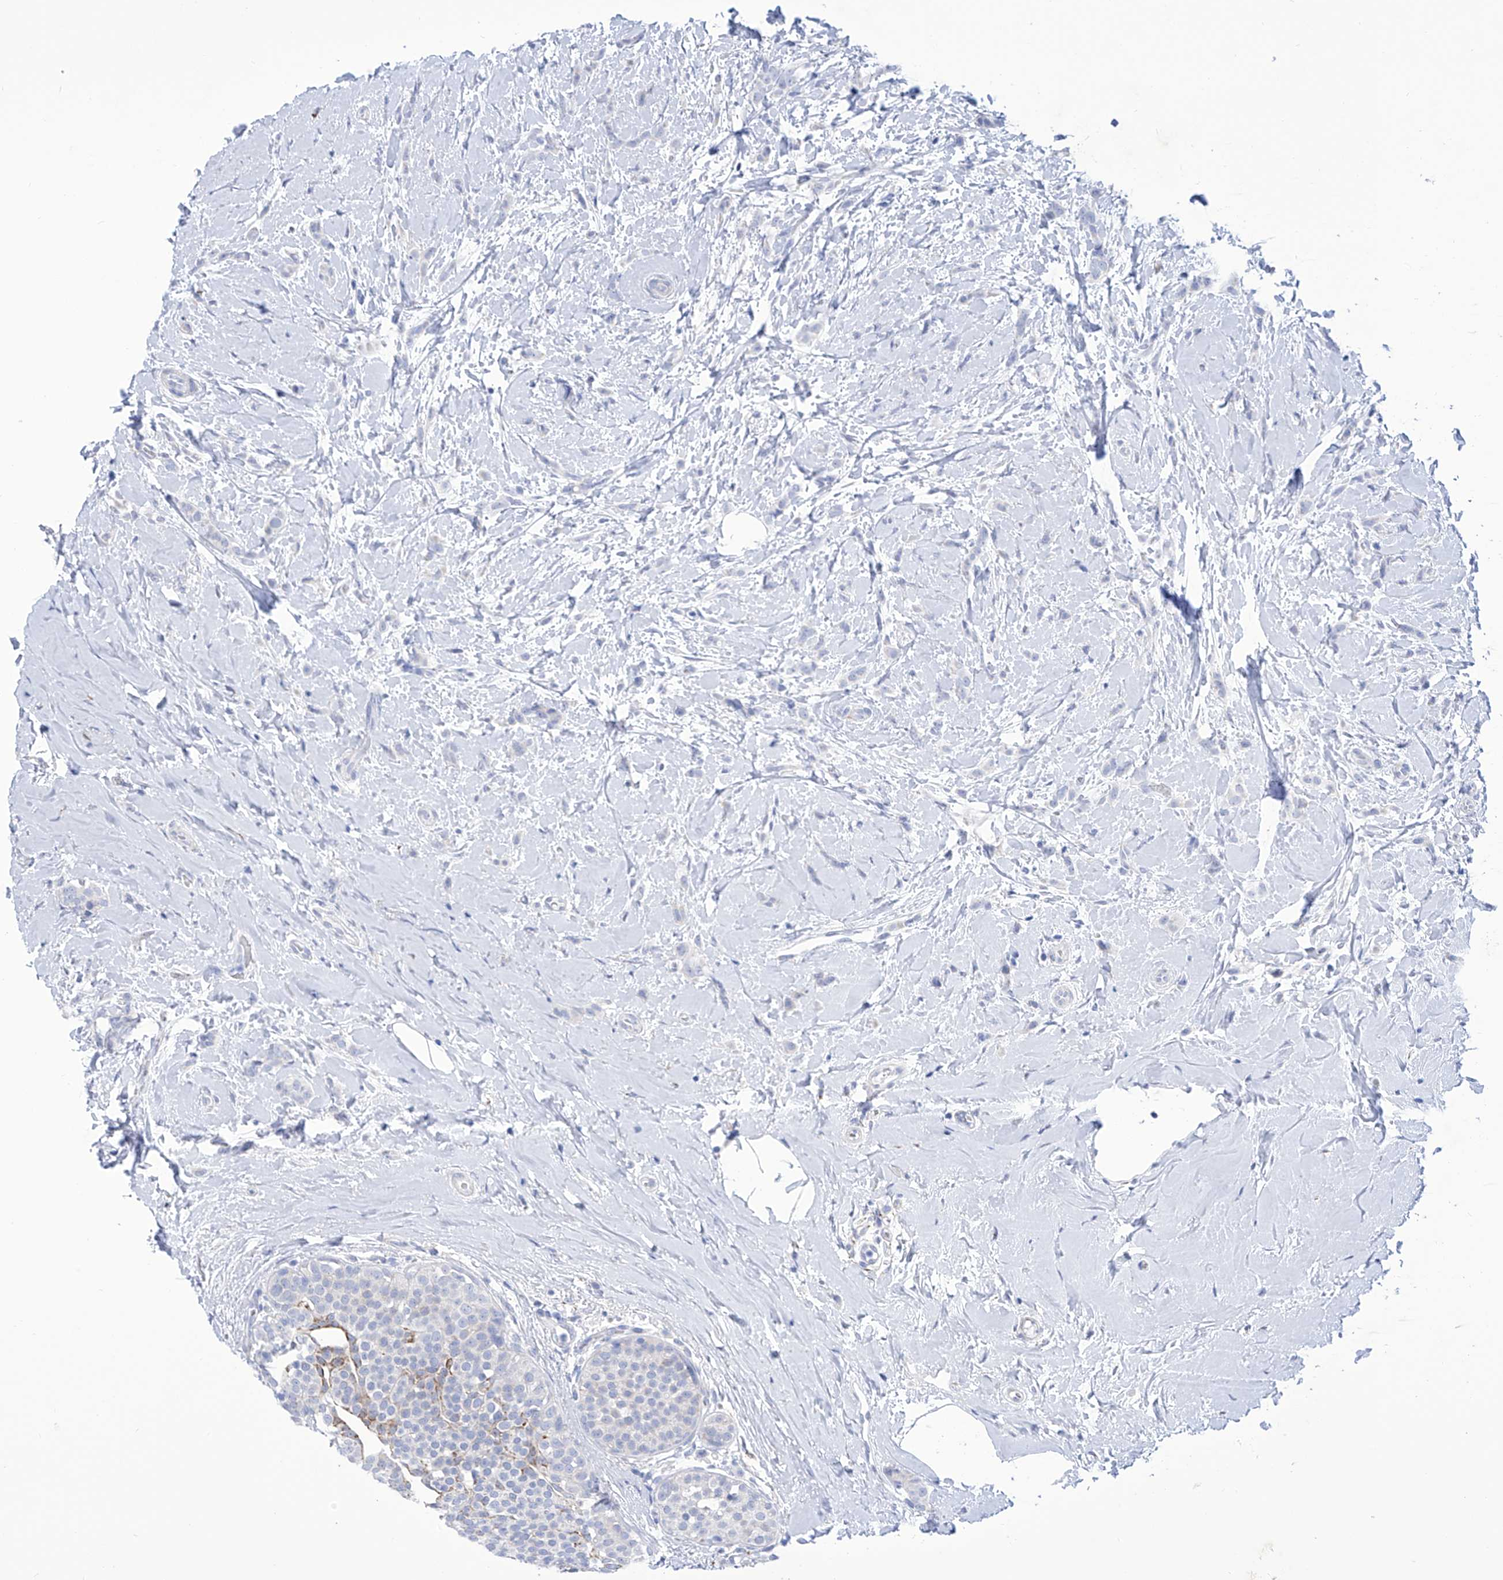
{"staining": {"intensity": "negative", "quantity": "none", "location": "none"}, "tissue": "breast cancer", "cell_type": "Tumor cells", "image_type": "cancer", "snomed": [{"axis": "morphology", "description": "Lobular carcinoma, in situ"}, {"axis": "morphology", "description": "Lobular carcinoma"}, {"axis": "topography", "description": "Breast"}], "caption": "IHC of breast cancer (lobular carcinoma) exhibits no expression in tumor cells.", "gene": "C1orf87", "patient": {"sex": "female", "age": 41}}